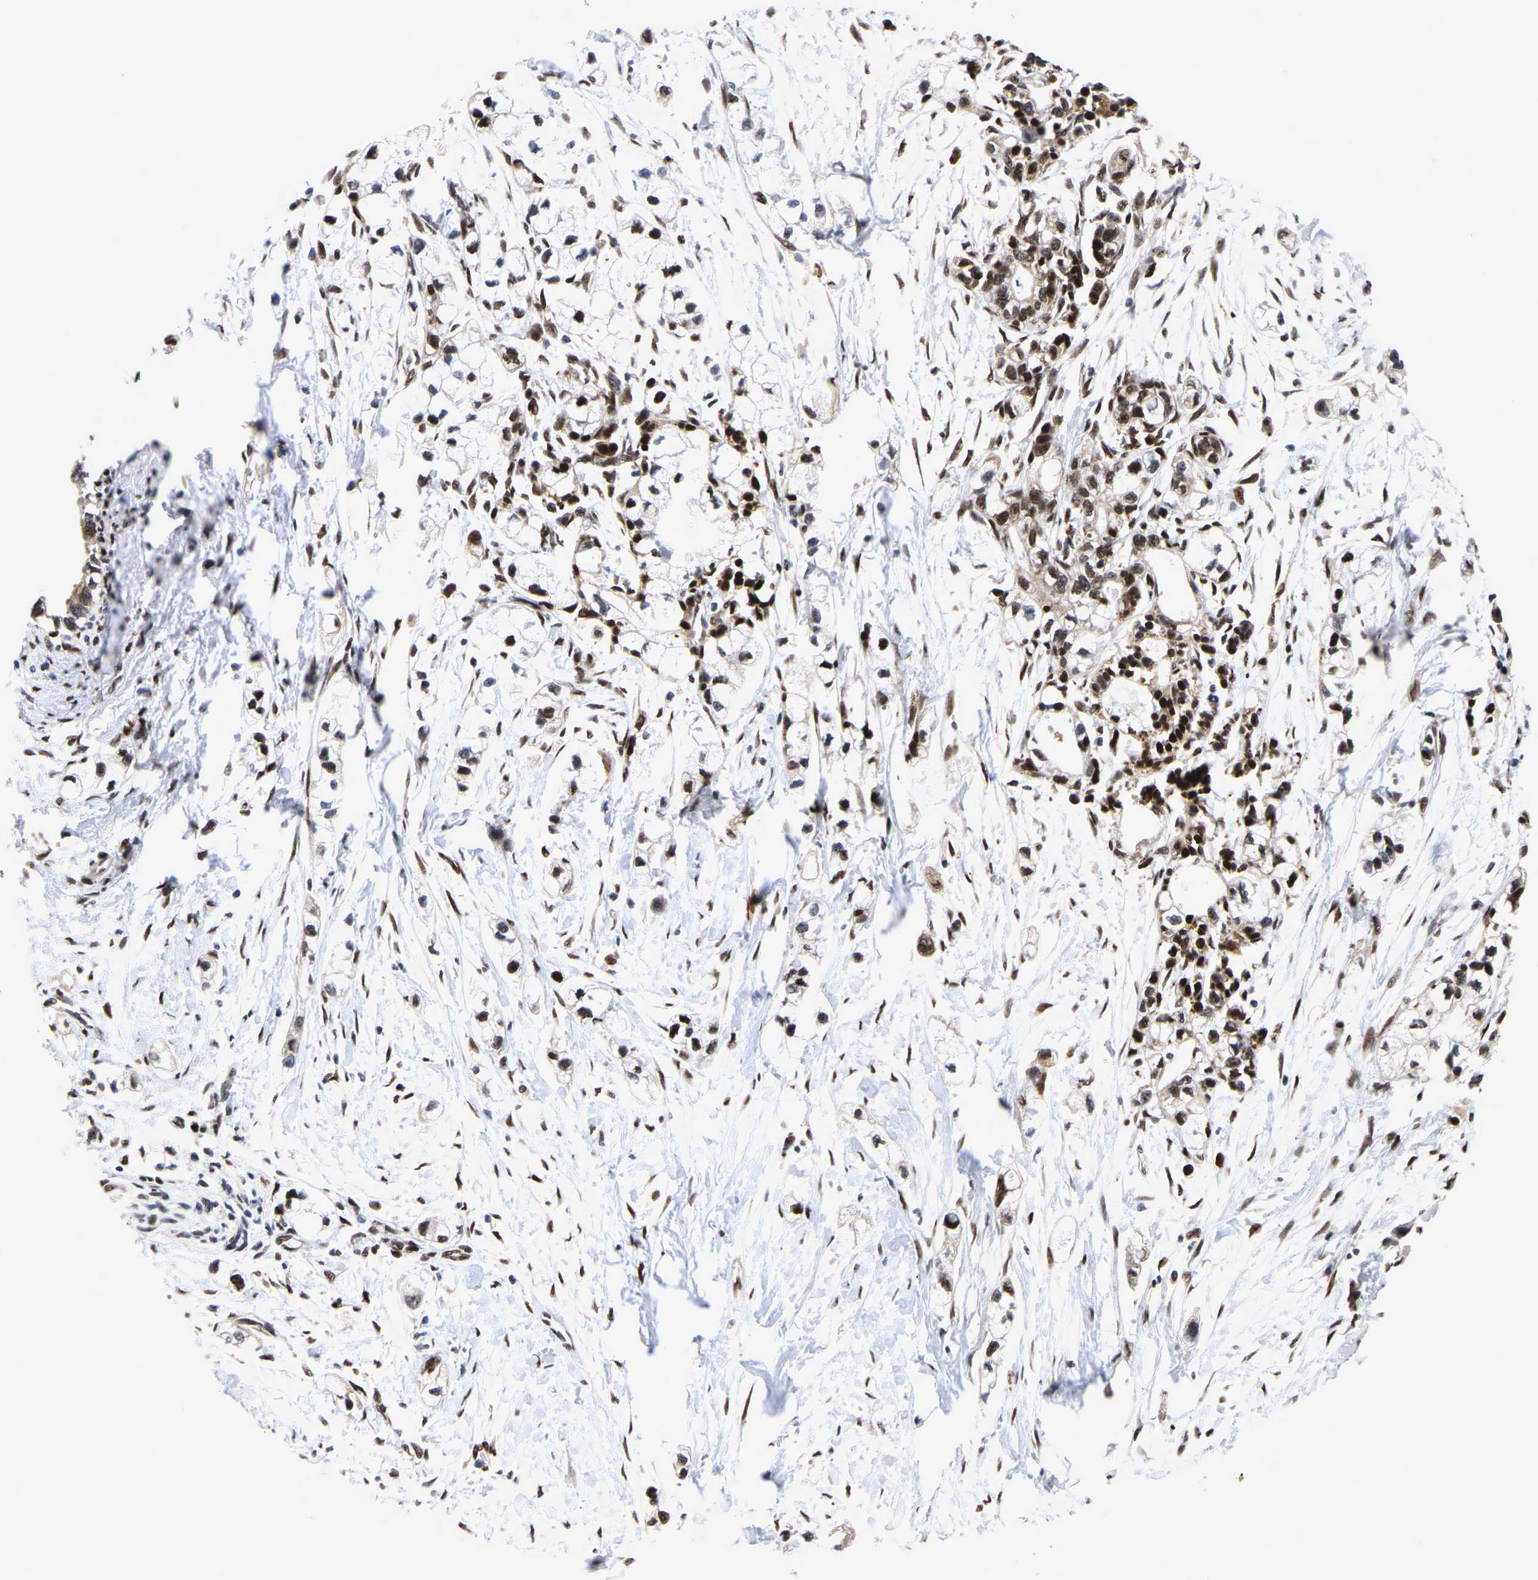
{"staining": {"intensity": "strong", "quantity": ">75%", "location": "nuclear"}, "tissue": "pancreatic cancer", "cell_type": "Tumor cells", "image_type": "cancer", "snomed": [{"axis": "morphology", "description": "Adenocarcinoma, NOS"}, {"axis": "topography", "description": "Pancreas"}], "caption": "Pancreatic adenocarcinoma tissue exhibits strong nuclear positivity in approximately >75% of tumor cells", "gene": "JUNB", "patient": {"sex": "male", "age": 74}}